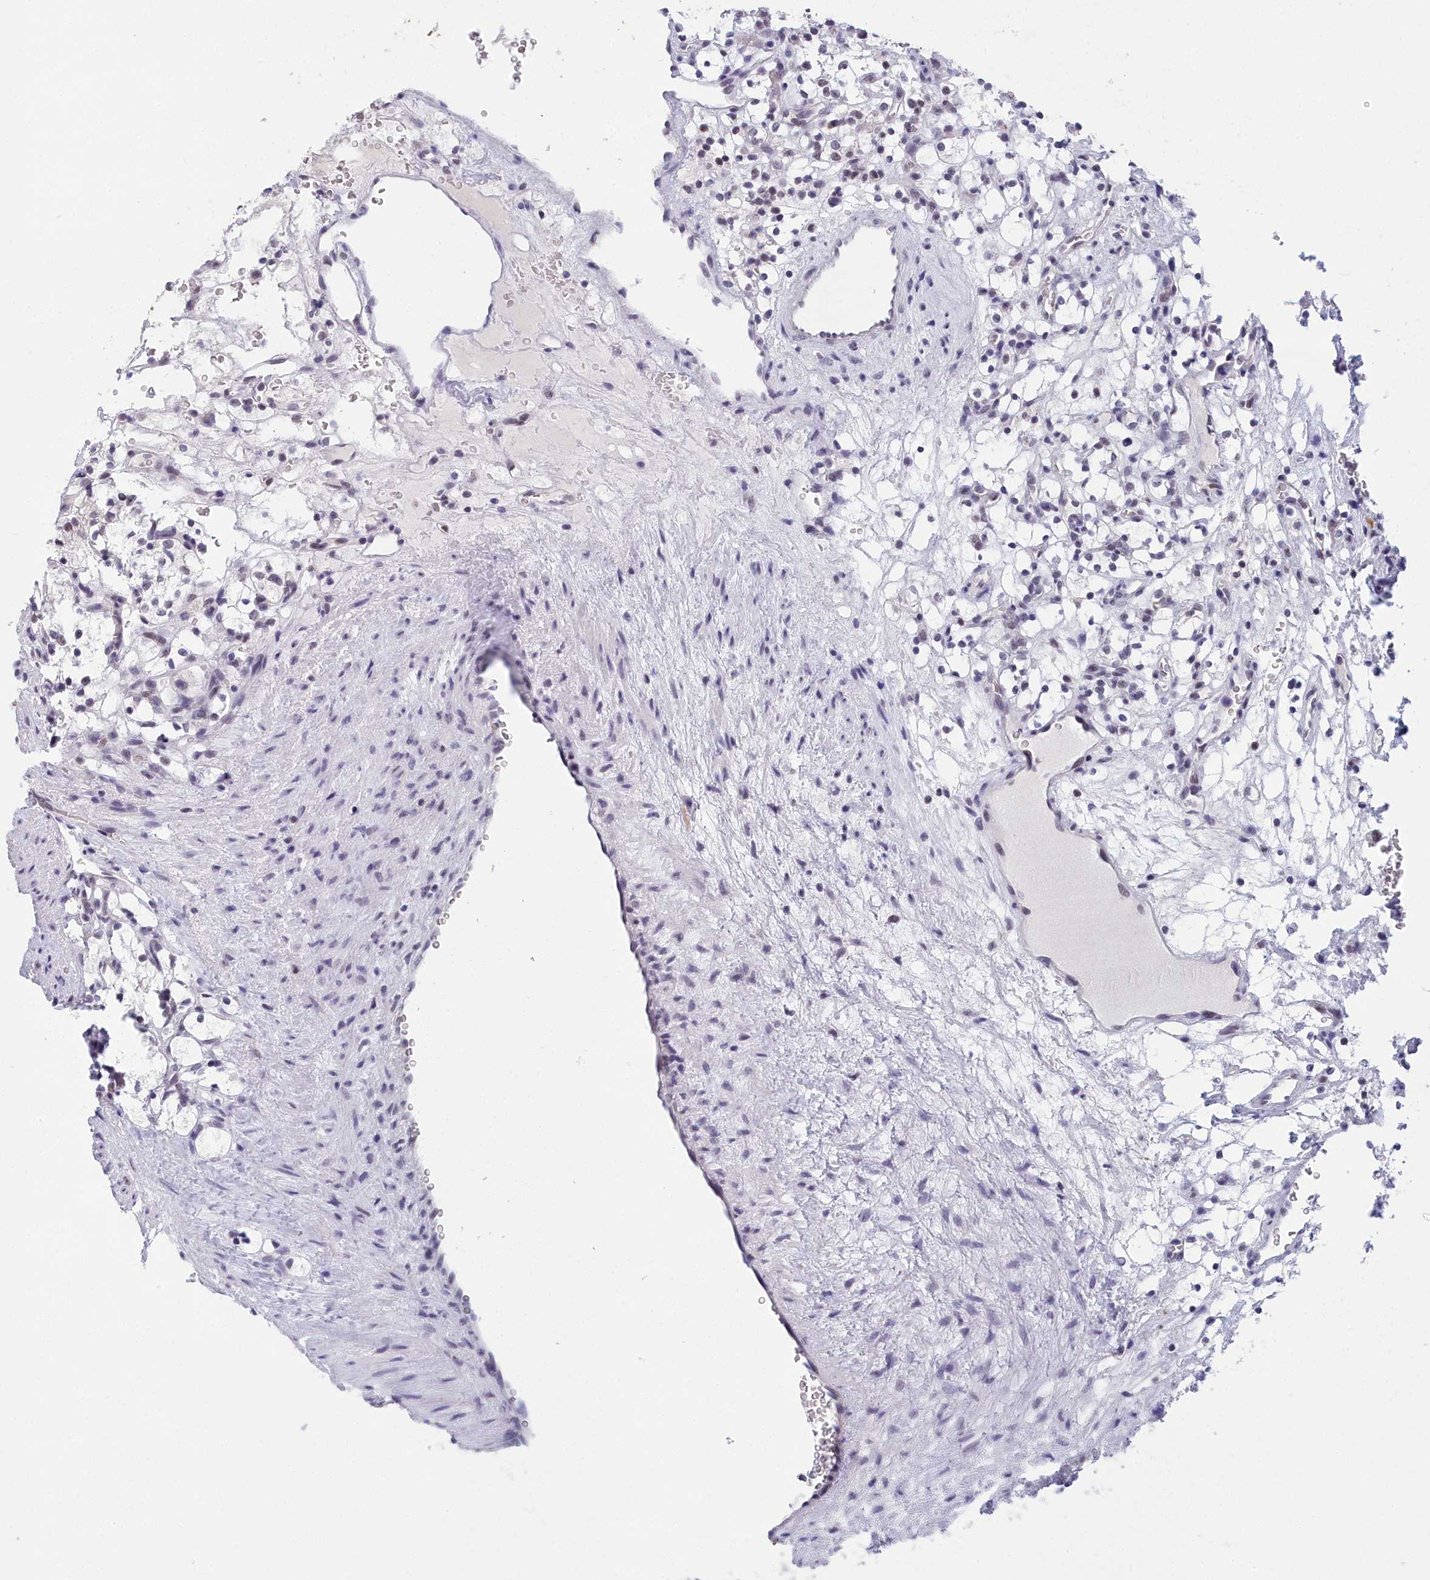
{"staining": {"intensity": "negative", "quantity": "none", "location": "none"}, "tissue": "renal cancer", "cell_type": "Tumor cells", "image_type": "cancer", "snomed": [{"axis": "morphology", "description": "Adenocarcinoma, NOS"}, {"axis": "topography", "description": "Kidney"}], "caption": "Immunohistochemical staining of human adenocarcinoma (renal) shows no significant expression in tumor cells.", "gene": "CCDC97", "patient": {"sex": "female", "age": 69}}